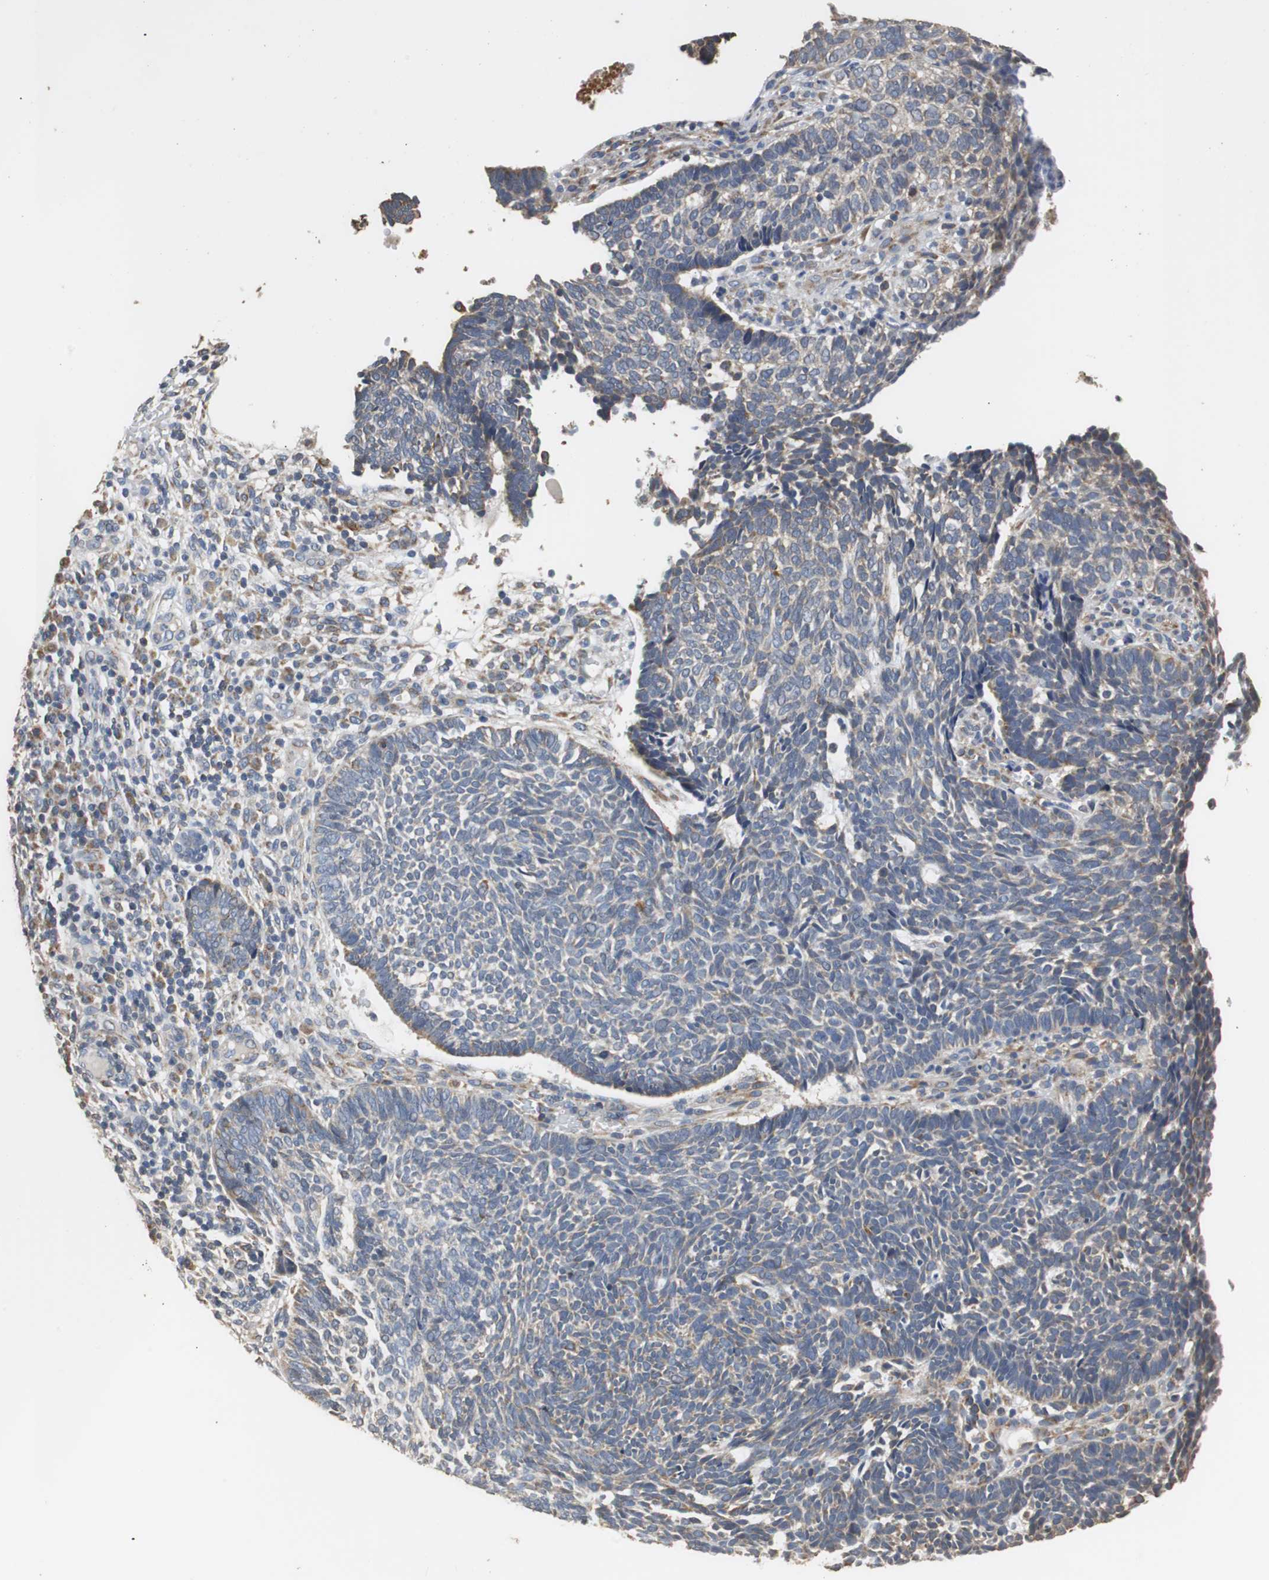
{"staining": {"intensity": "weak", "quantity": "25%-75%", "location": "cytoplasmic/membranous"}, "tissue": "skin cancer", "cell_type": "Tumor cells", "image_type": "cancer", "snomed": [{"axis": "morphology", "description": "Normal tissue, NOS"}, {"axis": "morphology", "description": "Basal cell carcinoma"}, {"axis": "topography", "description": "Skin"}], "caption": "A brown stain labels weak cytoplasmic/membranous positivity of a protein in skin cancer (basal cell carcinoma) tumor cells. (DAB IHC with brightfield microscopy, high magnification).", "gene": "HMGCL", "patient": {"sex": "male", "age": 87}}